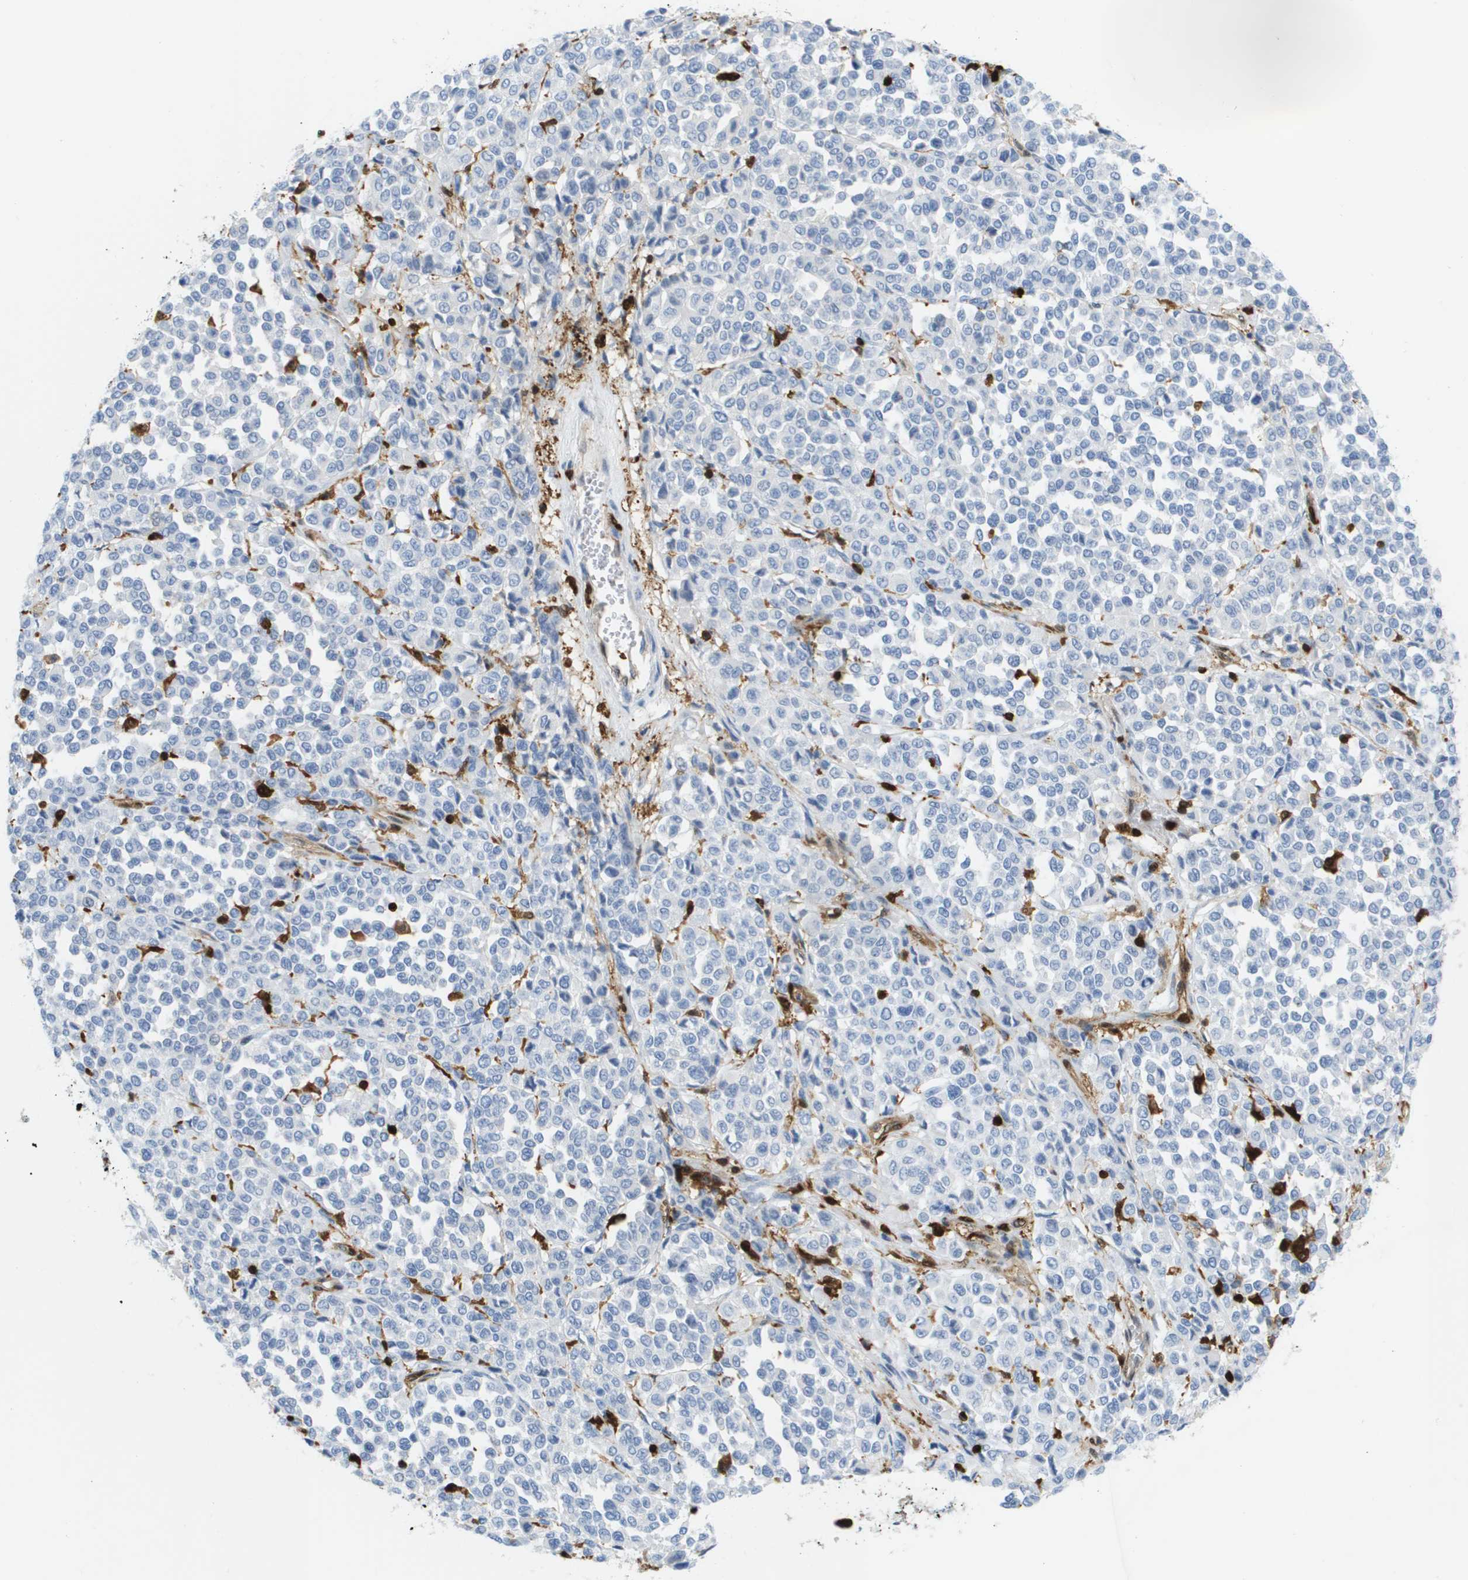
{"staining": {"intensity": "negative", "quantity": "none", "location": "none"}, "tissue": "melanoma", "cell_type": "Tumor cells", "image_type": "cancer", "snomed": [{"axis": "morphology", "description": "Malignant melanoma, Metastatic site"}, {"axis": "topography", "description": "Pancreas"}], "caption": "A high-resolution image shows IHC staining of melanoma, which demonstrates no significant positivity in tumor cells.", "gene": "DOCK5", "patient": {"sex": "female", "age": 30}}